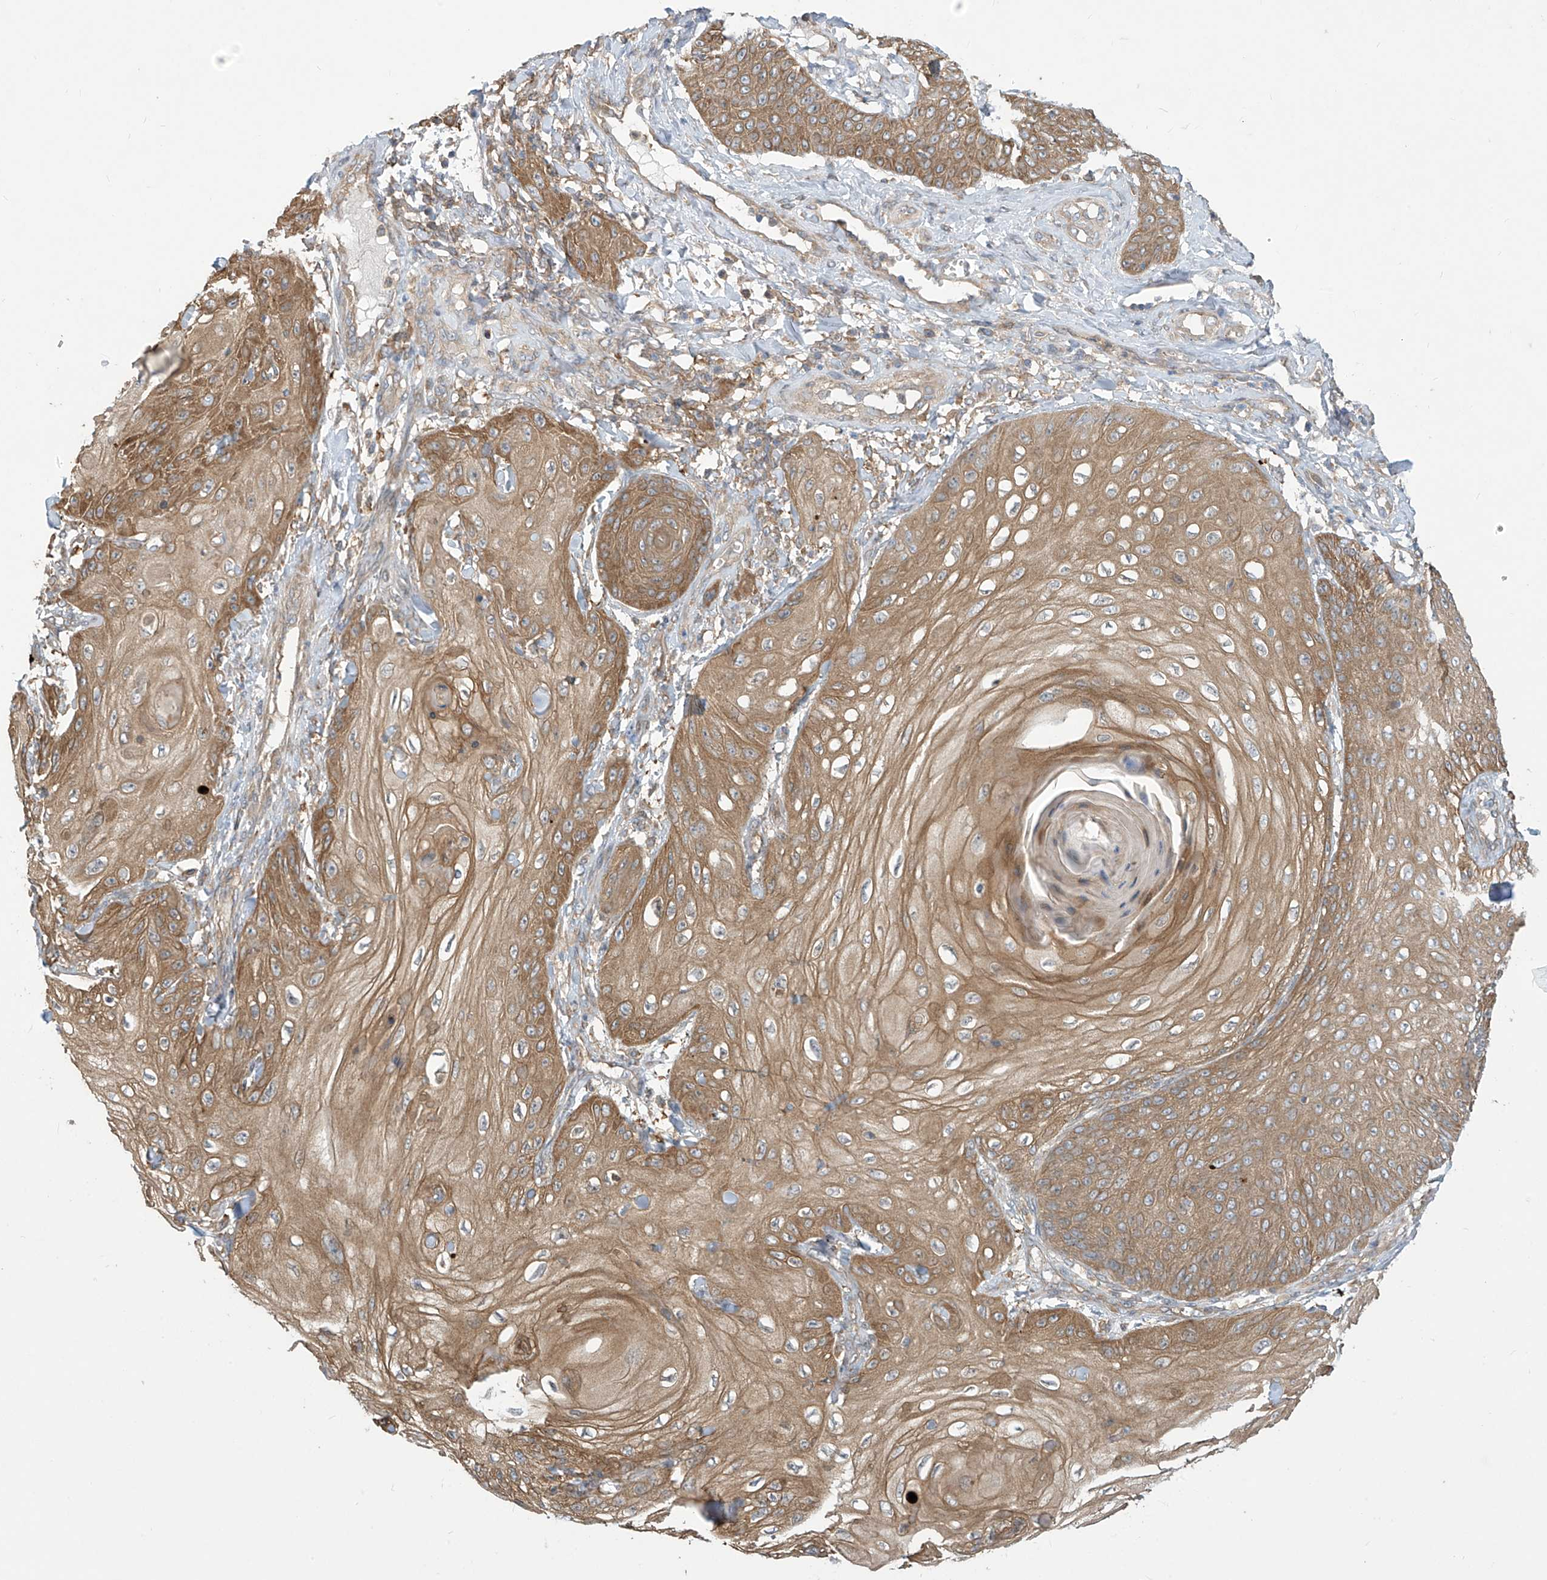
{"staining": {"intensity": "moderate", "quantity": ">75%", "location": "cytoplasmic/membranous"}, "tissue": "skin cancer", "cell_type": "Tumor cells", "image_type": "cancer", "snomed": [{"axis": "morphology", "description": "Squamous cell carcinoma, NOS"}, {"axis": "topography", "description": "Skin"}], "caption": "Immunohistochemistry (IHC) (DAB) staining of human skin squamous cell carcinoma demonstrates moderate cytoplasmic/membranous protein staining in about >75% of tumor cells.", "gene": "ADI1", "patient": {"sex": "male", "age": 74}}